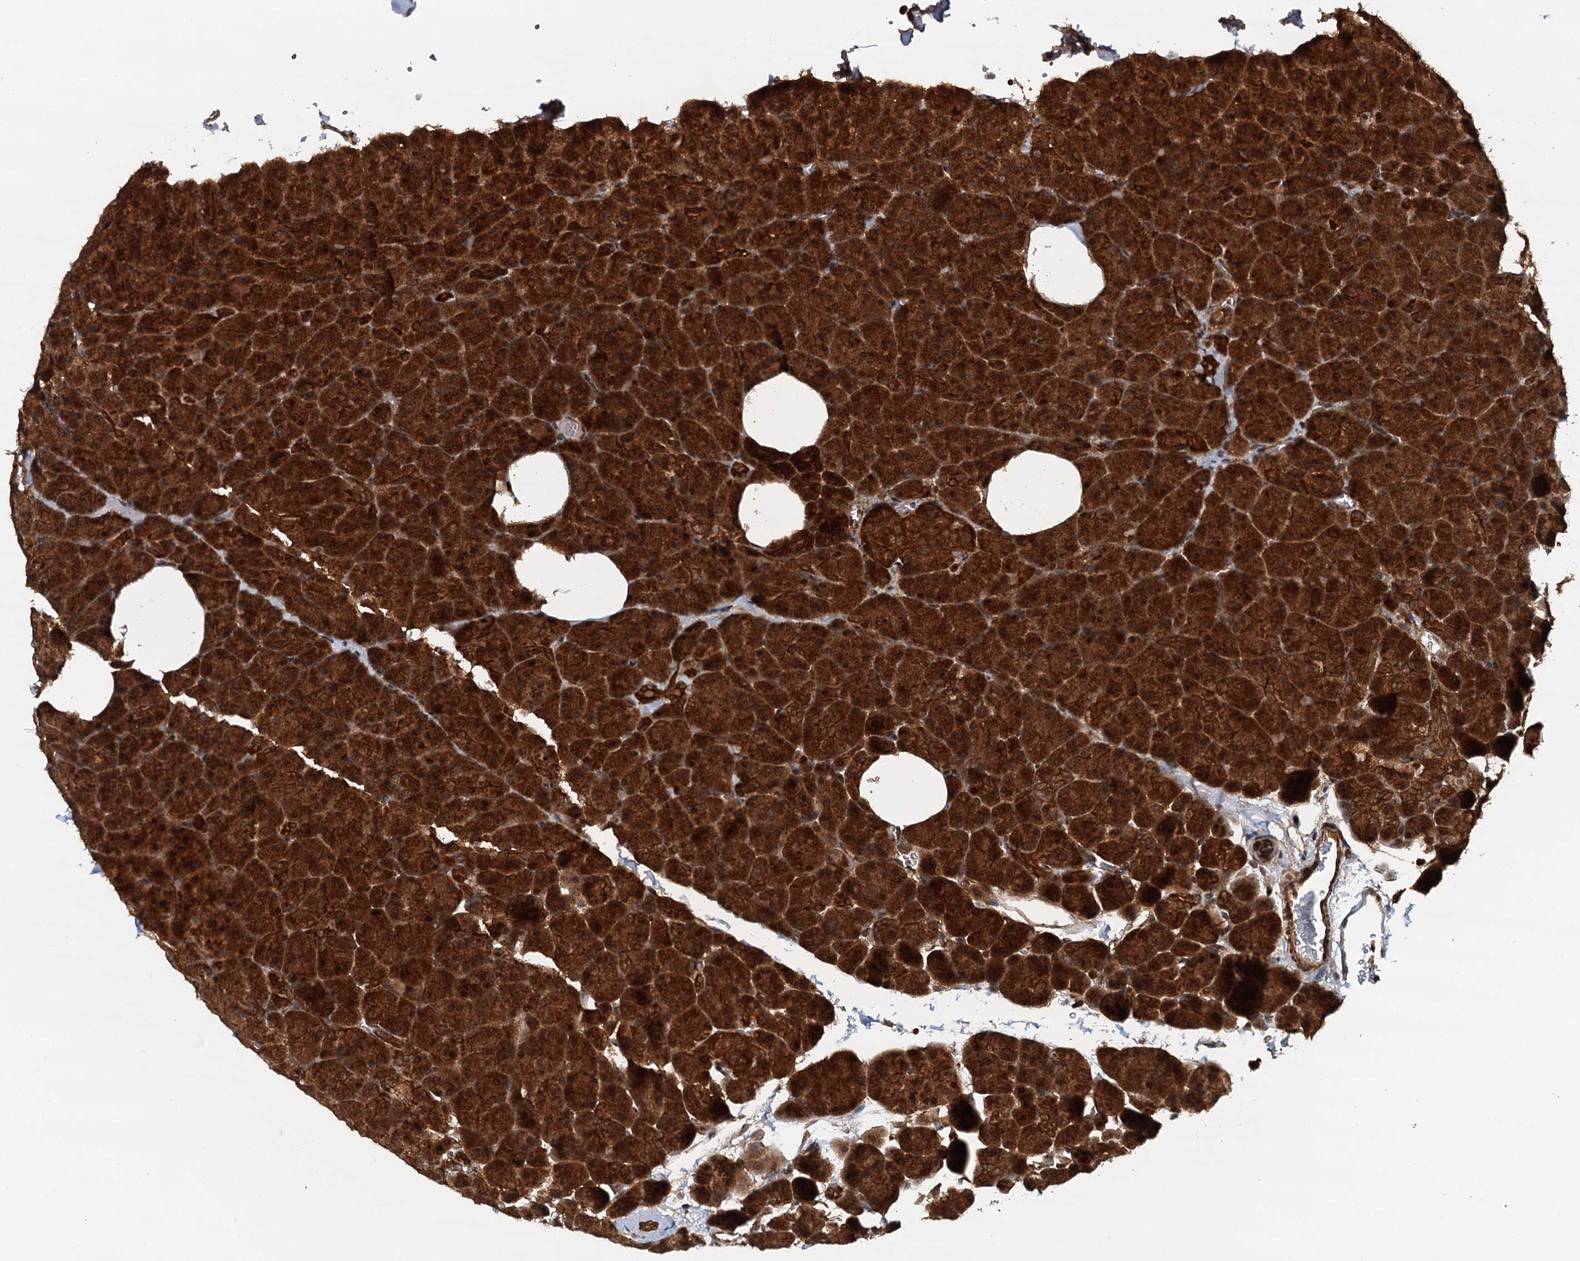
{"staining": {"intensity": "strong", "quantity": ">75%", "location": "cytoplasmic/membranous,nuclear"}, "tissue": "pancreas", "cell_type": "Exocrine glandular cells", "image_type": "normal", "snomed": [{"axis": "morphology", "description": "Normal tissue, NOS"}, {"axis": "morphology", "description": "Carcinoid, malignant, NOS"}, {"axis": "topography", "description": "Pancreas"}], "caption": "Strong cytoplasmic/membranous,nuclear positivity is appreciated in about >75% of exocrine glandular cells in benign pancreas. (DAB IHC, brown staining for protein, blue staining for nuclei).", "gene": "STUB1", "patient": {"sex": "female", "age": 35}}